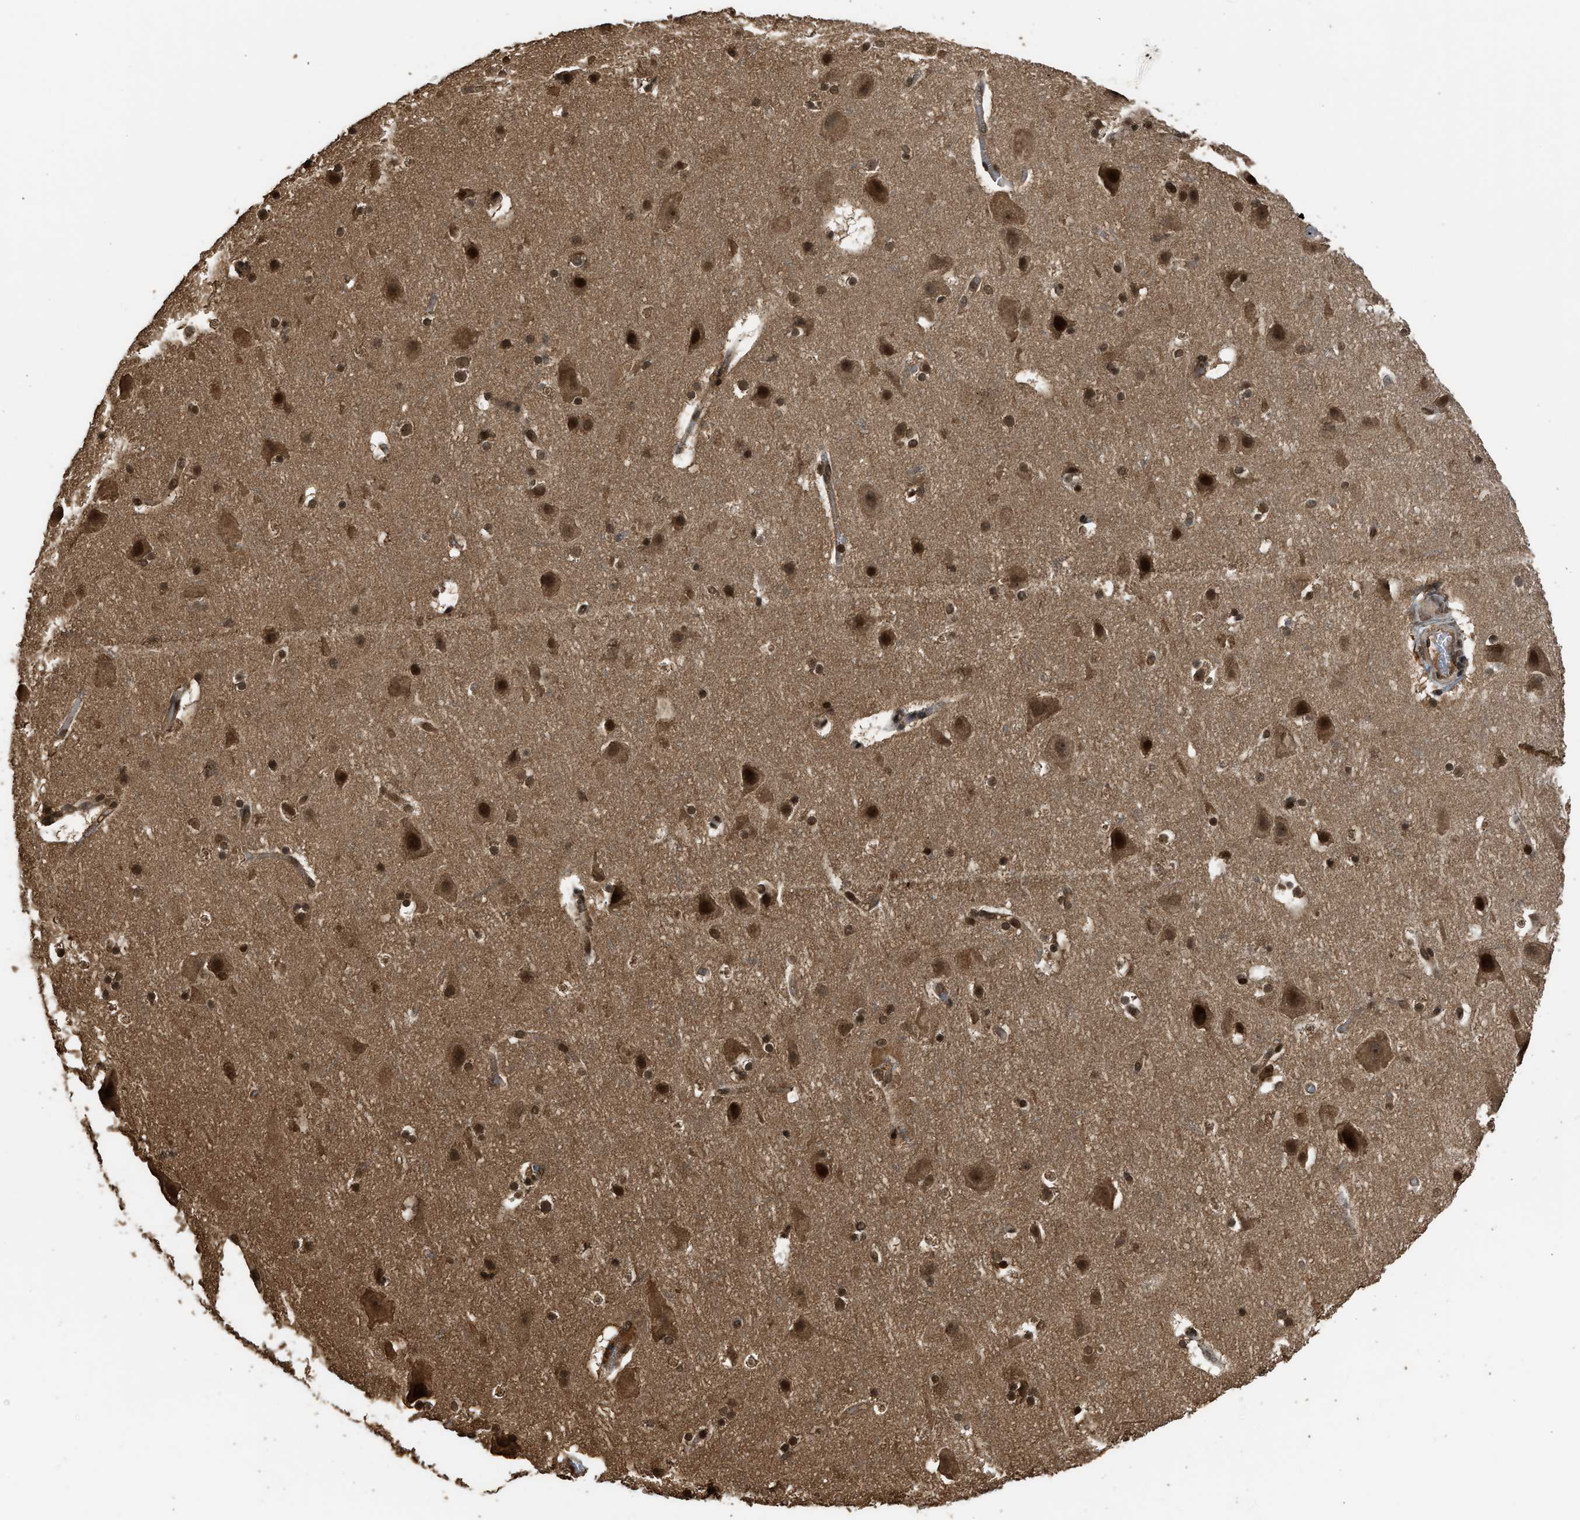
{"staining": {"intensity": "moderate", "quantity": ">75%", "location": "cytoplasmic/membranous,nuclear"}, "tissue": "cerebral cortex", "cell_type": "Endothelial cells", "image_type": "normal", "snomed": [{"axis": "morphology", "description": "Normal tissue, NOS"}, {"axis": "topography", "description": "Cerebral cortex"}], "caption": "High-magnification brightfield microscopy of normal cerebral cortex stained with DAB (brown) and counterstained with hematoxylin (blue). endothelial cells exhibit moderate cytoplasmic/membranous,nuclear positivity is seen in about>75% of cells.", "gene": "MYBL2", "patient": {"sex": "male", "age": 45}}